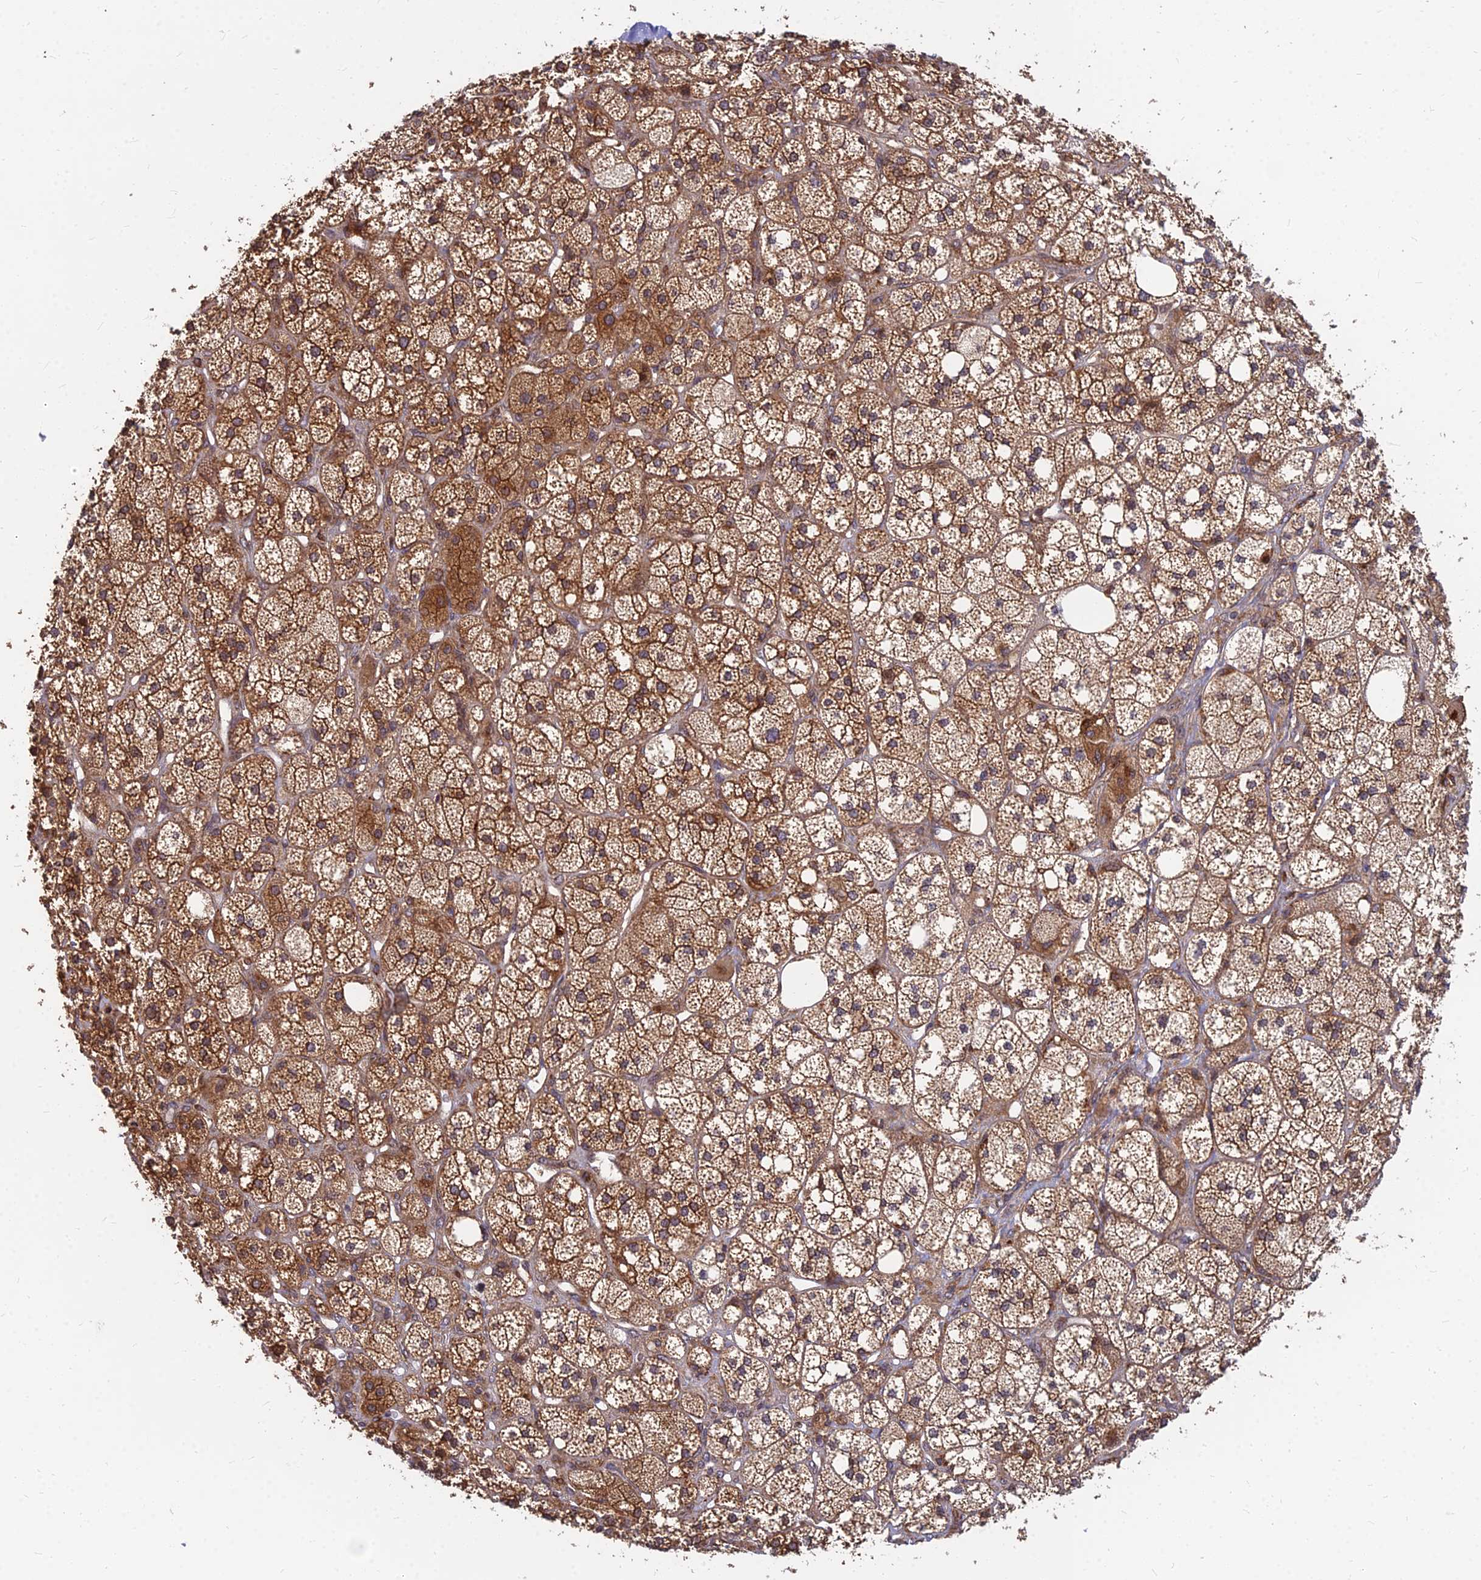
{"staining": {"intensity": "strong", "quantity": ">75%", "location": "cytoplasmic/membranous,nuclear"}, "tissue": "adrenal gland", "cell_type": "Glandular cells", "image_type": "normal", "snomed": [{"axis": "morphology", "description": "Normal tissue, NOS"}, {"axis": "topography", "description": "Adrenal gland"}], "caption": "Immunohistochemistry (IHC) of normal human adrenal gland displays high levels of strong cytoplasmic/membranous,nuclear positivity in approximately >75% of glandular cells. (Brightfield microscopy of DAB IHC at high magnification).", "gene": "CCT6A", "patient": {"sex": "male", "age": 61}}